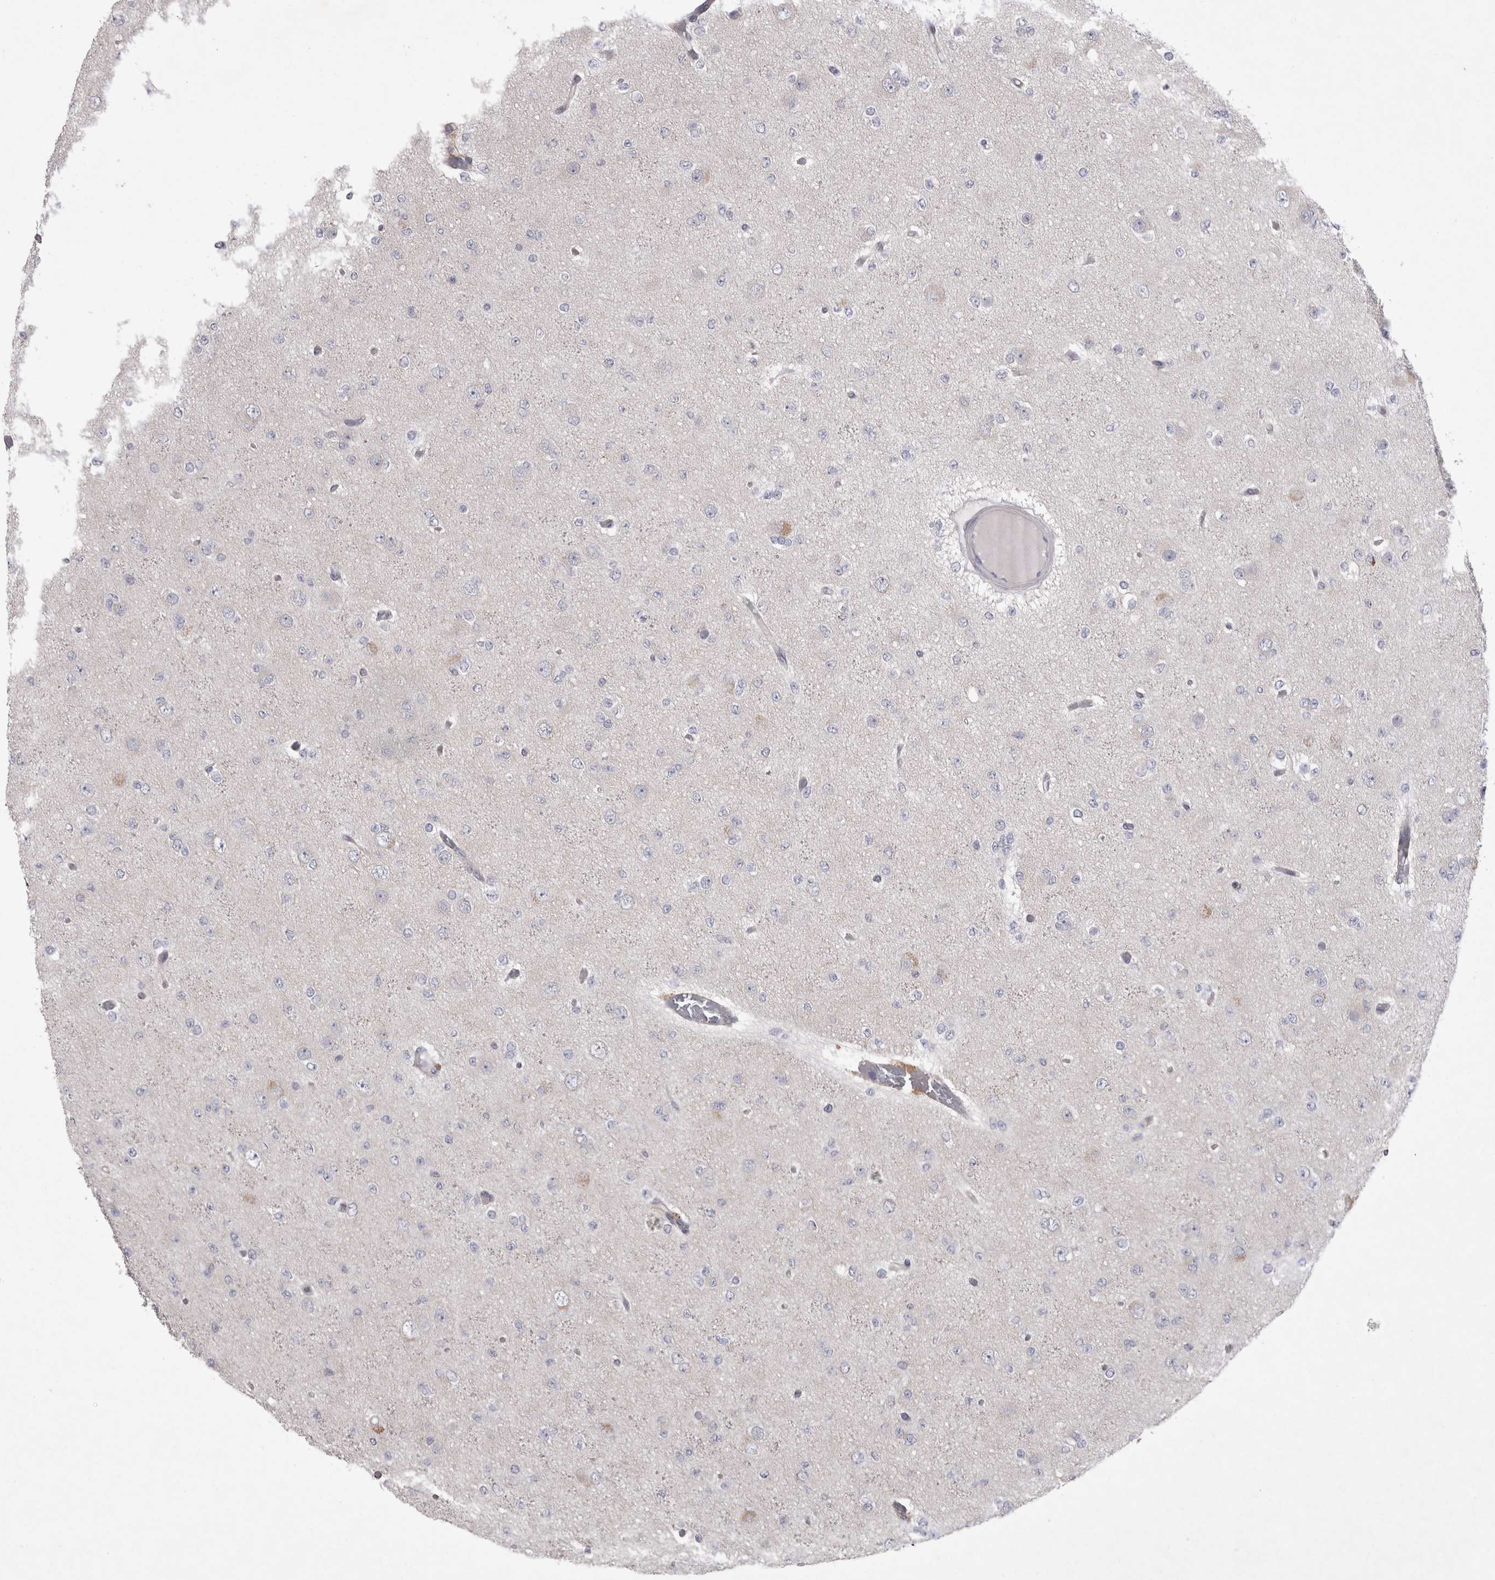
{"staining": {"intensity": "negative", "quantity": "none", "location": "none"}, "tissue": "glioma", "cell_type": "Tumor cells", "image_type": "cancer", "snomed": [{"axis": "morphology", "description": "Glioma, malignant, Low grade"}, {"axis": "topography", "description": "Brain"}], "caption": "Glioma was stained to show a protein in brown. There is no significant staining in tumor cells. (DAB (3,3'-diaminobenzidine) IHC, high magnification).", "gene": "CTBS", "patient": {"sex": "female", "age": 22}}